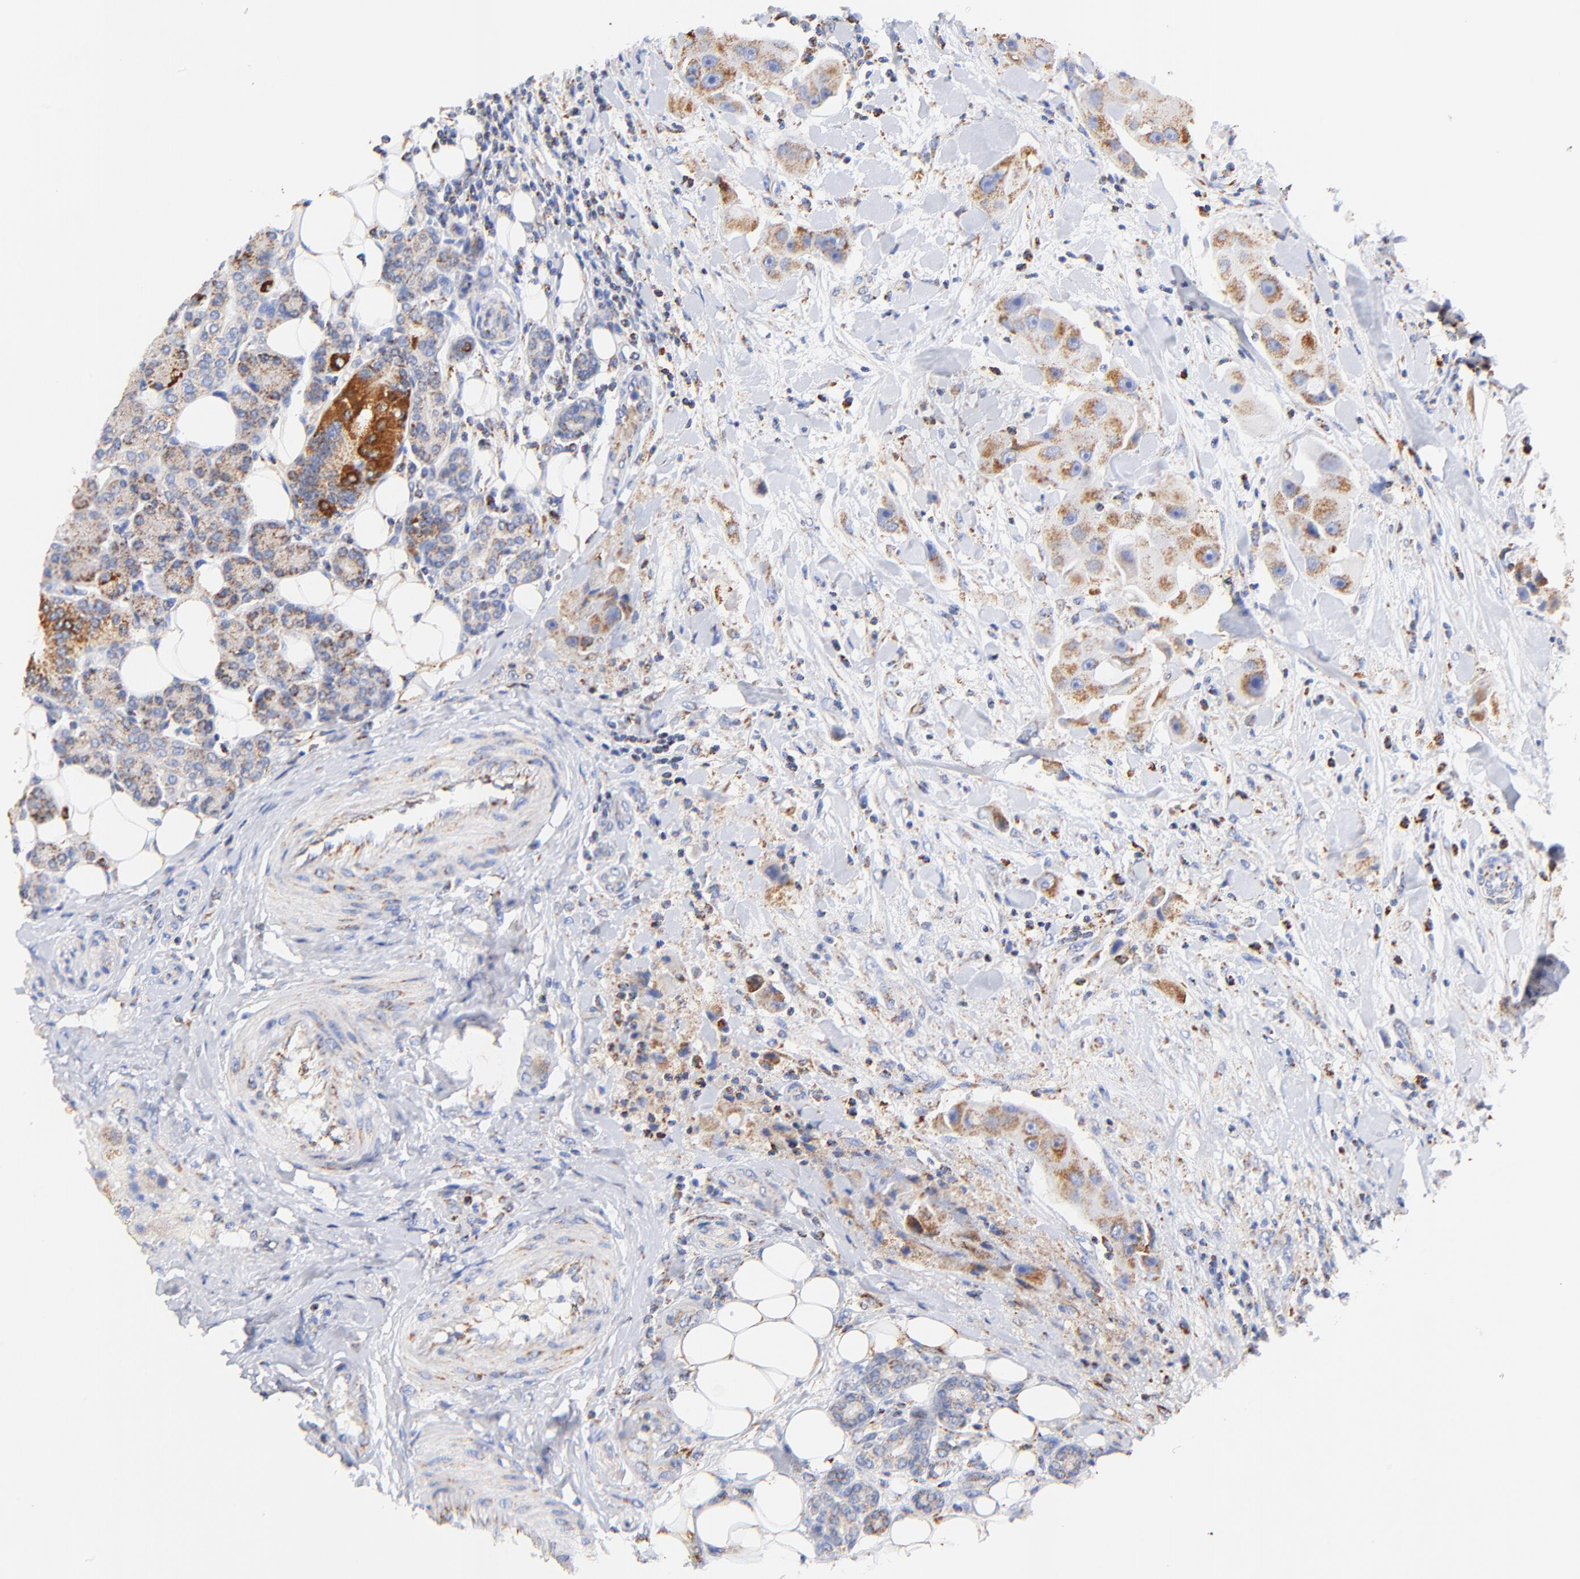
{"staining": {"intensity": "moderate", "quantity": "25%-75%", "location": "cytoplasmic/membranous"}, "tissue": "head and neck cancer", "cell_type": "Tumor cells", "image_type": "cancer", "snomed": [{"axis": "morphology", "description": "Normal tissue, NOS"}, {"axis": "morphology", "description": "Adenocarcinoma, NOS"}, {"axis": "topography", "description": "Salivary gland"}, {"axis": "topography", "description": "Head-Neck"}], "caption": "Head and neck cancer (adenocarcinoma) stained for a protein (brown) shows moderate cytoplasmic/membranous positive expression in about 25%-75% of tumor cells.", "gene": "ATP5F1D", "patient": {"sex": "male", "age": 80}}